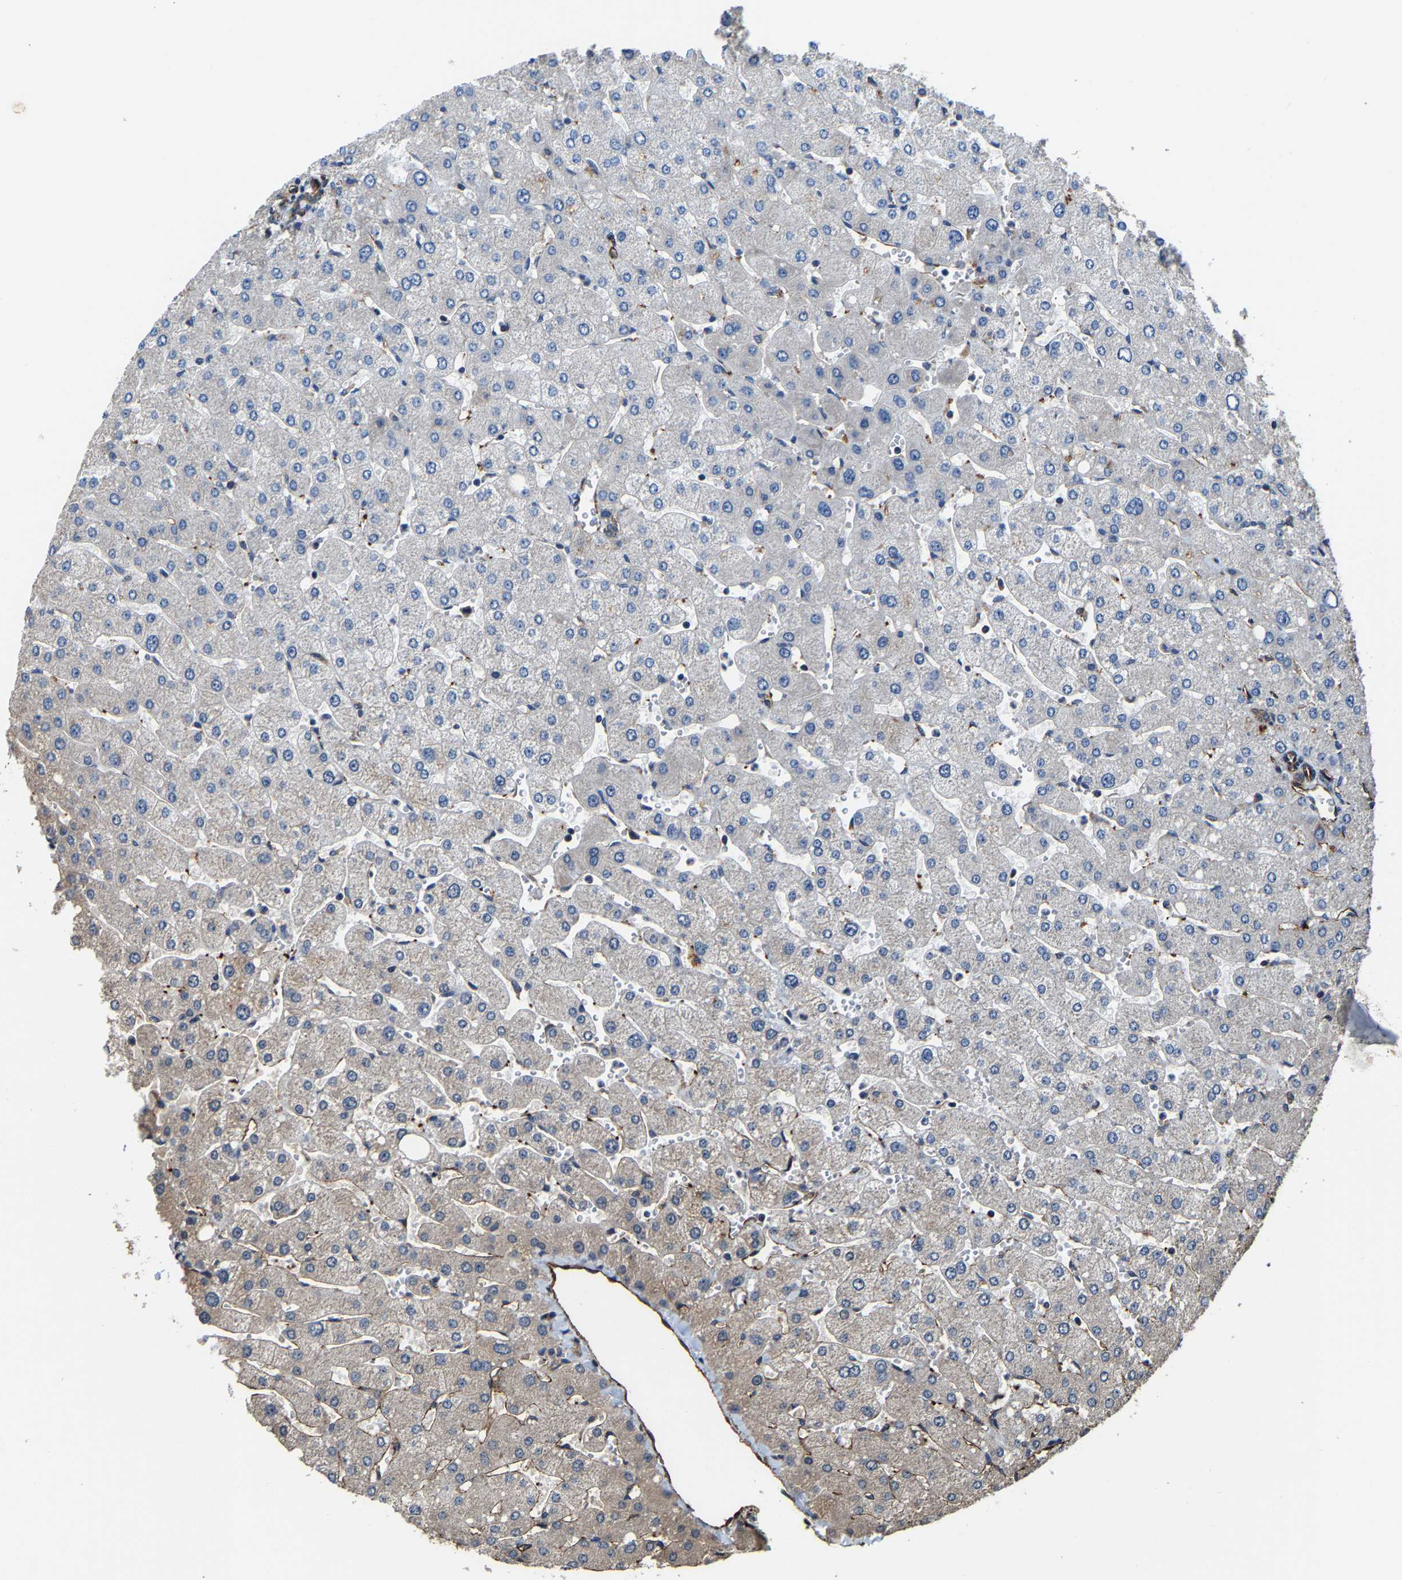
{"staining": {"intensity": "weak", "quantity": ">75%", "location": "cytoplasmic/membranous"}, "tissue": "liver", "cell_type": "Cholangiocytes", "image_type": "normal", "snomed": [{"axis": "morphology", "description": "Normal tissue, NOS"}, {"axis": "topography", "description": "Liver"}], "caption": "Cholangiocytes exhibit weak cytoplasmic/membranous expression in approximately >75% of cells in normal liver. Using DAB (brown) and hematoxylin (blue) stains, captured at high magnification using brightfield microscopy.", "gene": "GFRA3", "patient": {"sex": "male", "age": 55}}